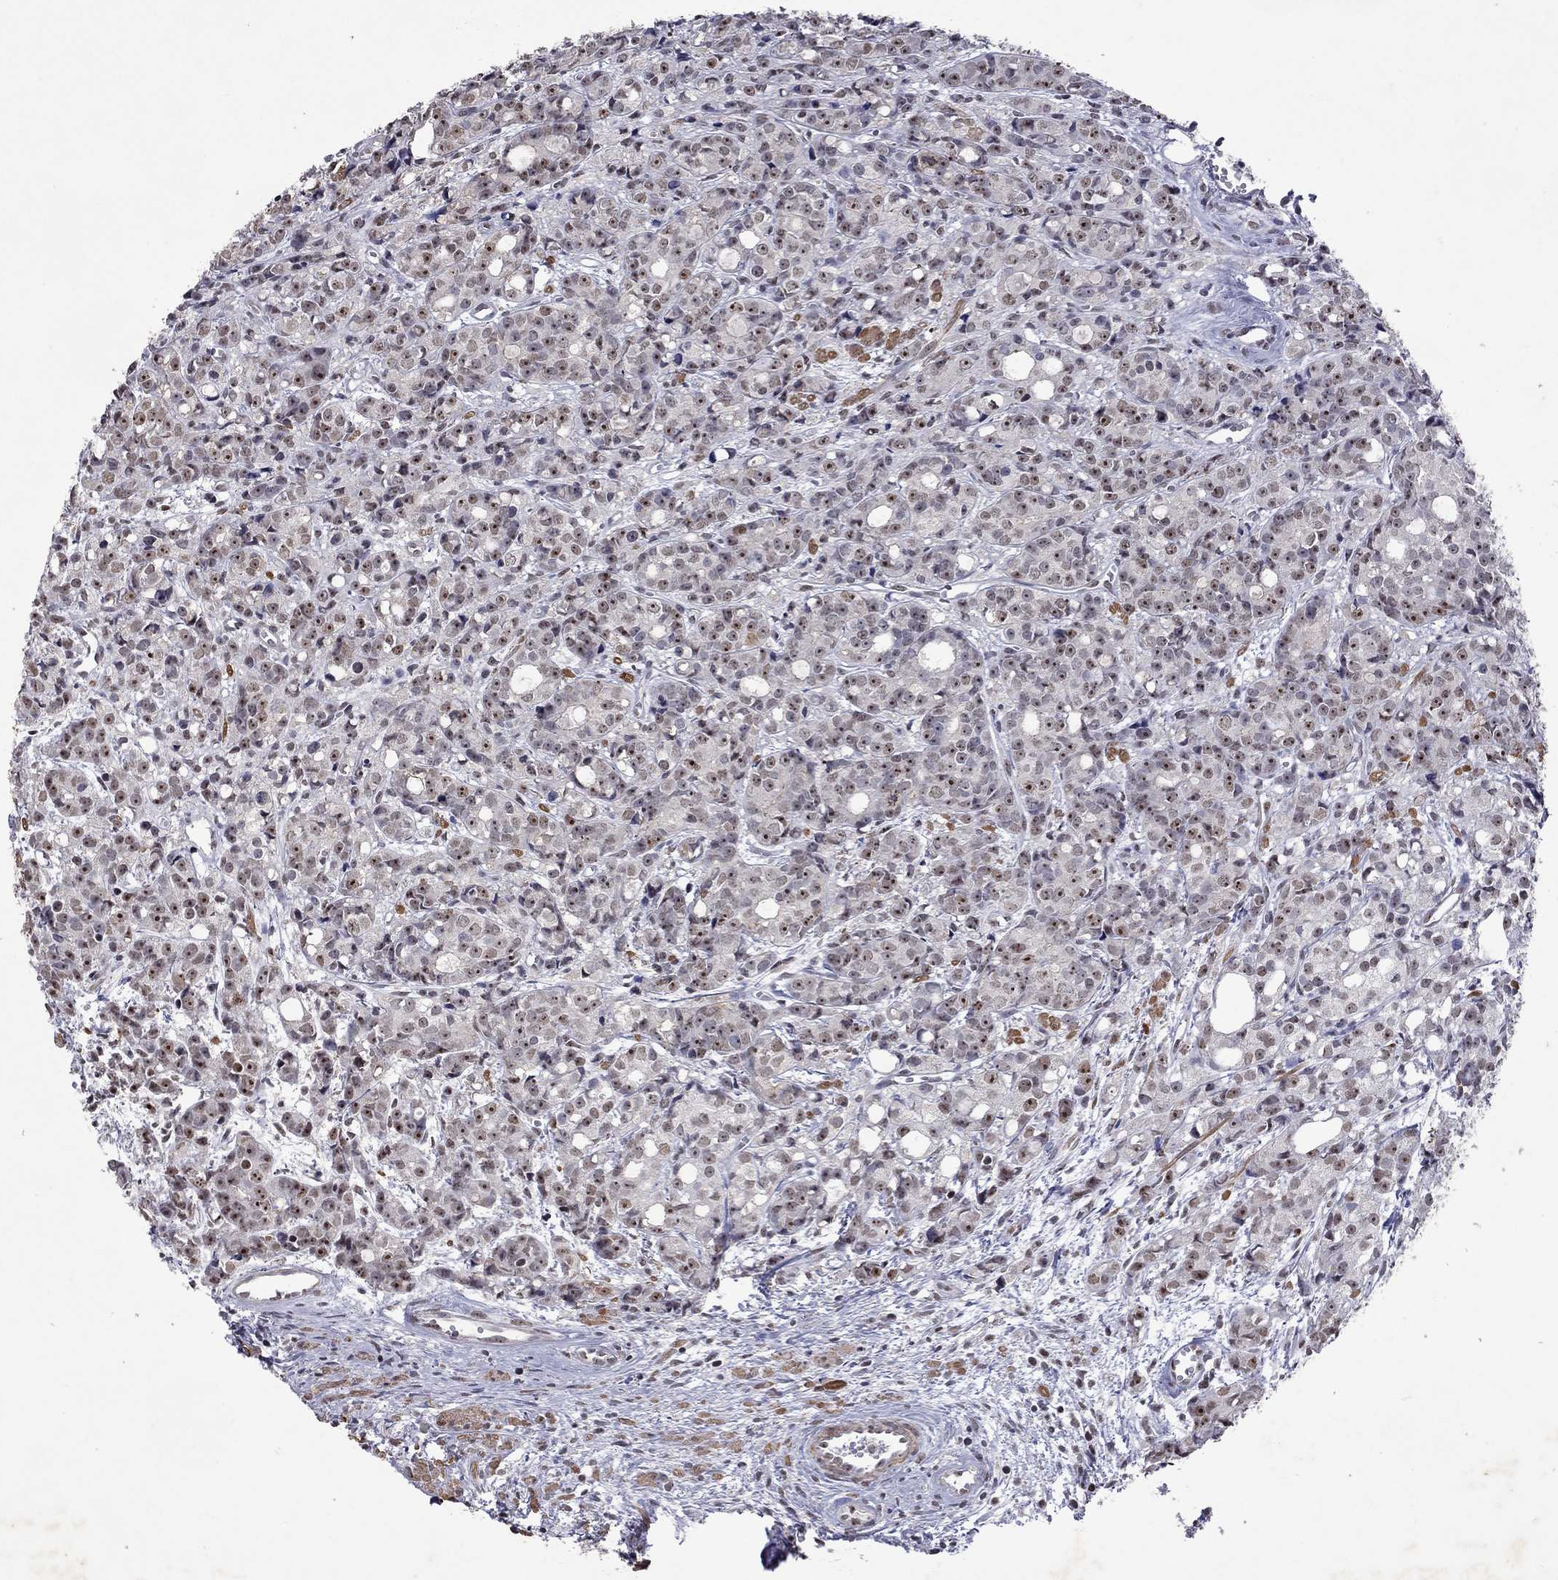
{"staining": {"intensity": "moderate", "quantity": "<25%", "location": "nuclear"}, "tissue": "prostate cancer", "cell_type": "Tumor cells", "image_type": "cancer", "snomed": [{"axis": "morphology", "description": "Adenocarcinoma, Medium grade"}, {"axis": "topography", "description": "Prostate"}], "caption": "This is a histology image of immunohistochemistry staining of prostate cancer (medium-grade adenocarcinoma), which shows moderate staining in the nuclear of tumor cells.", "gene": "SPOUT1", "patient": {"sex": "male", "age": 74}}